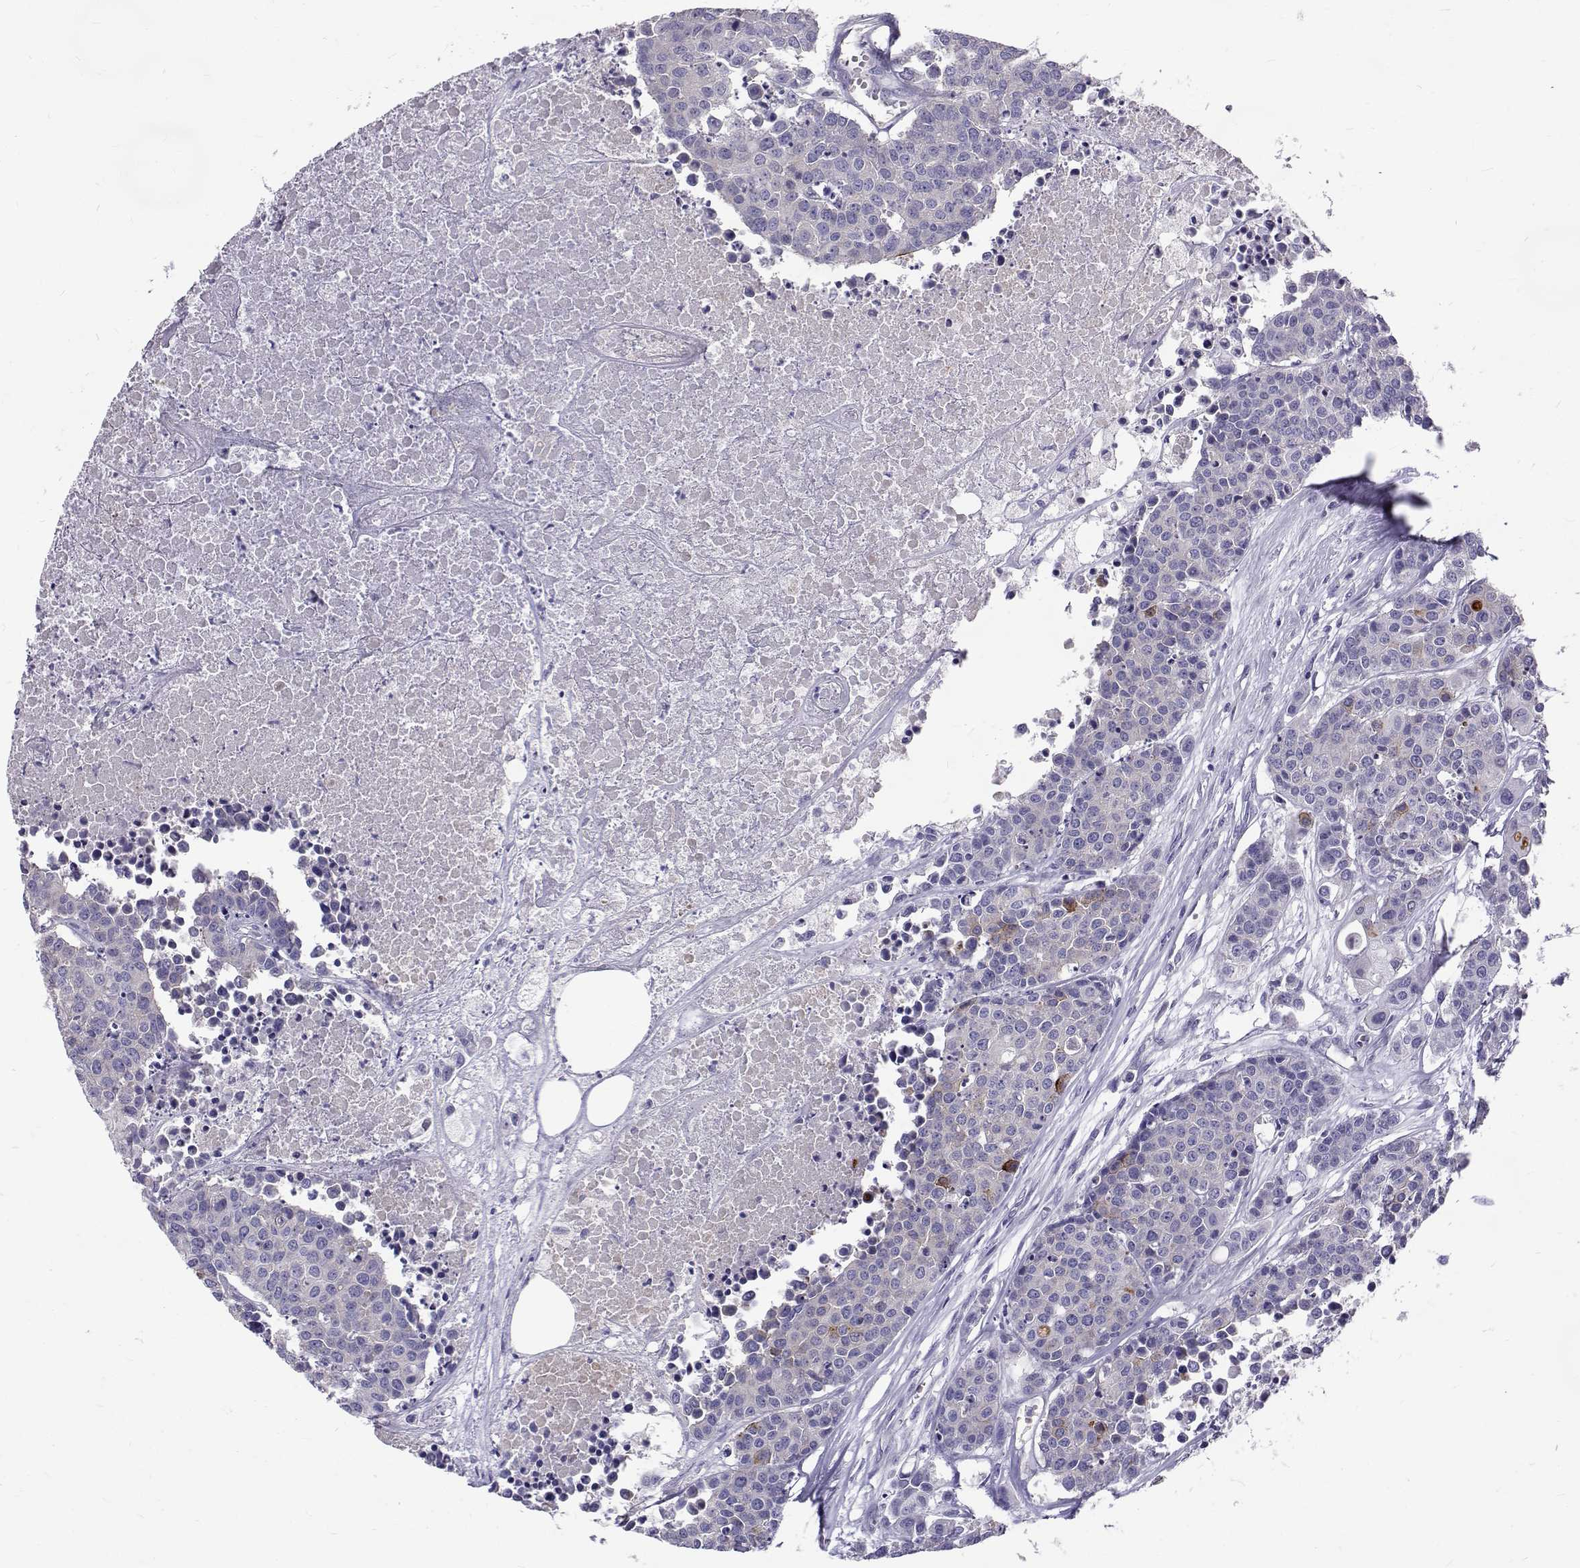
{"staining": {"intensity": "negative", "quantity": "none", "location": "none"}, "tissue": "carcinoid", "cell_type": "Tumor cells", "image_type": "cancer", "snomed": [{"axis": "morphology", "description": "Carcinoid, malignant, NOS"}, {"axis": "topography", "description": "Colon"}], "caption": "A photomicrograph of carcinoid (malignant) stained for a protein demonstrates no brown staining in tumor cells.", "gene": "IGSF1", "patient": {"sex": "male", "age": 81}}